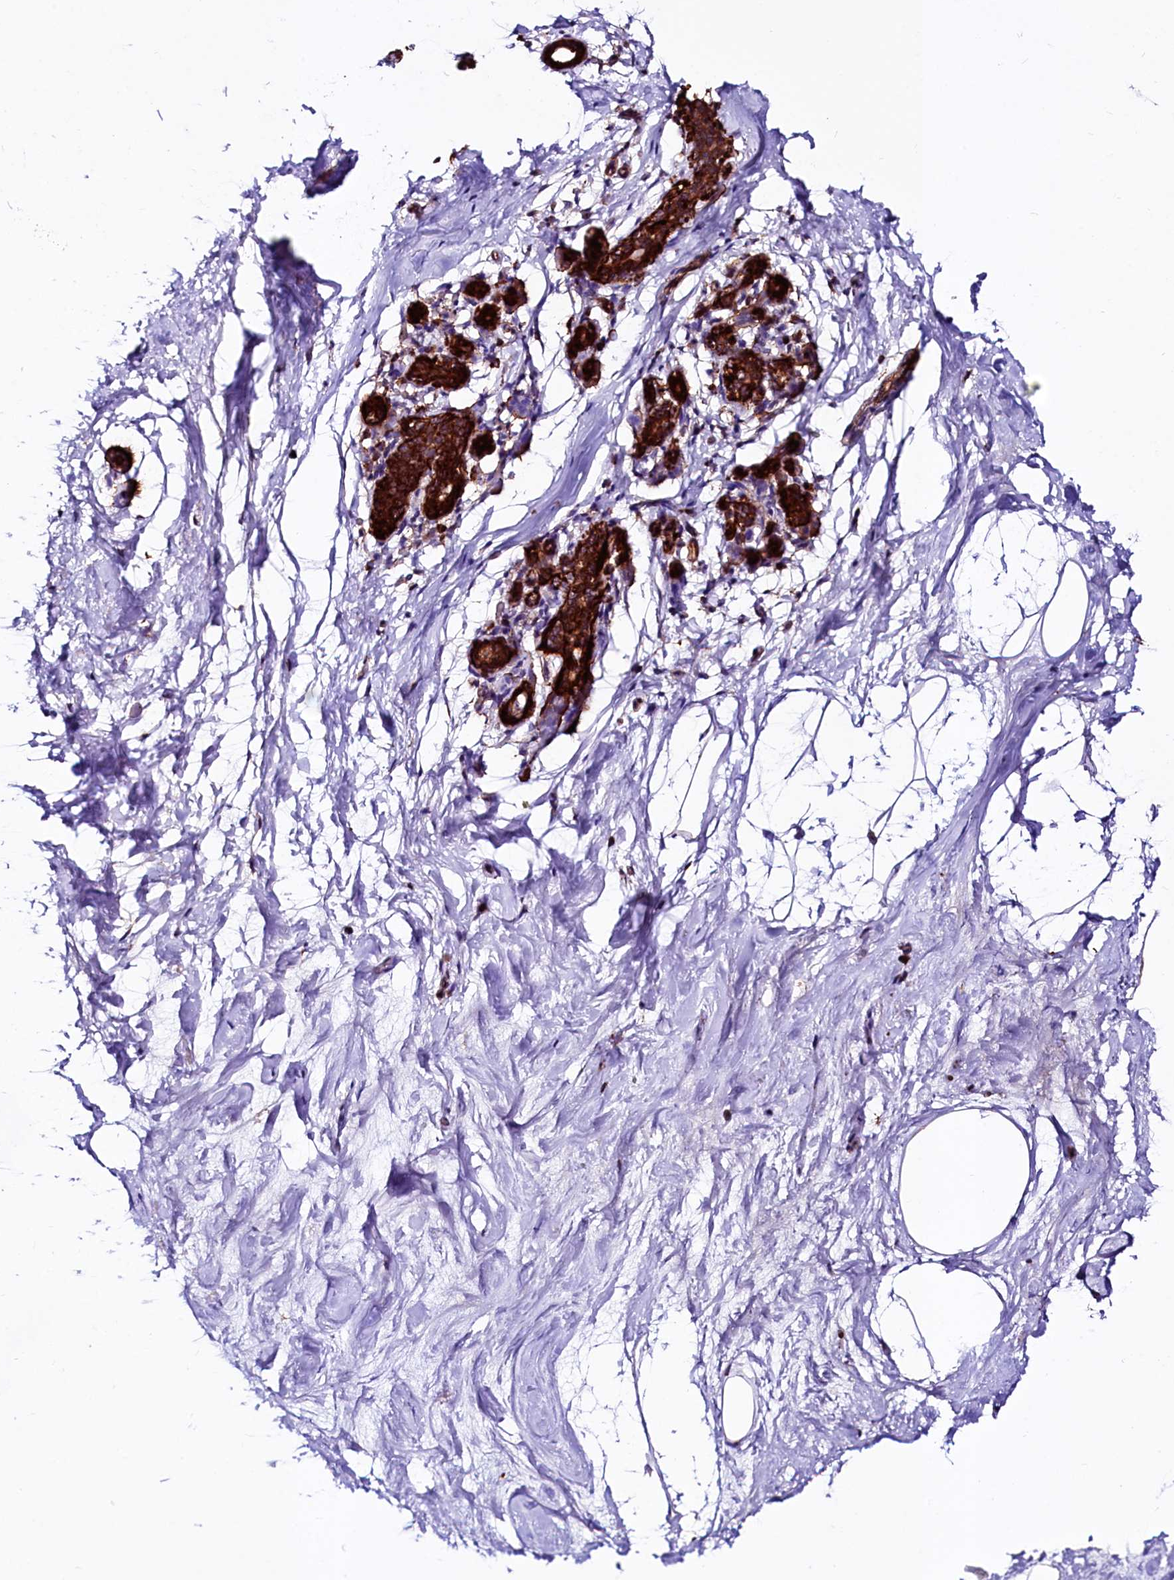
{"staining": {"intensity": "negative", "quantity": "none", "location": "none"}, "tissue": "breast", "cell_type": "Adipocytes", "image_type": "normal", "snomed": [{"axis": "morphology", "description": "Normal tissue, NOS"}, {"axis": "topography", "description": "Breast"}], "caption": "Adipocytes are negative for brown protein staining in normal breast. (Stains: DAB (3,3'-diaminobenzidine) IHC with hematoxylin counter stain, Microscopy: brightfield microscopy at high magnification).", "gene": "CIAO3", "patient": {"sex": "female", "age": 62}}